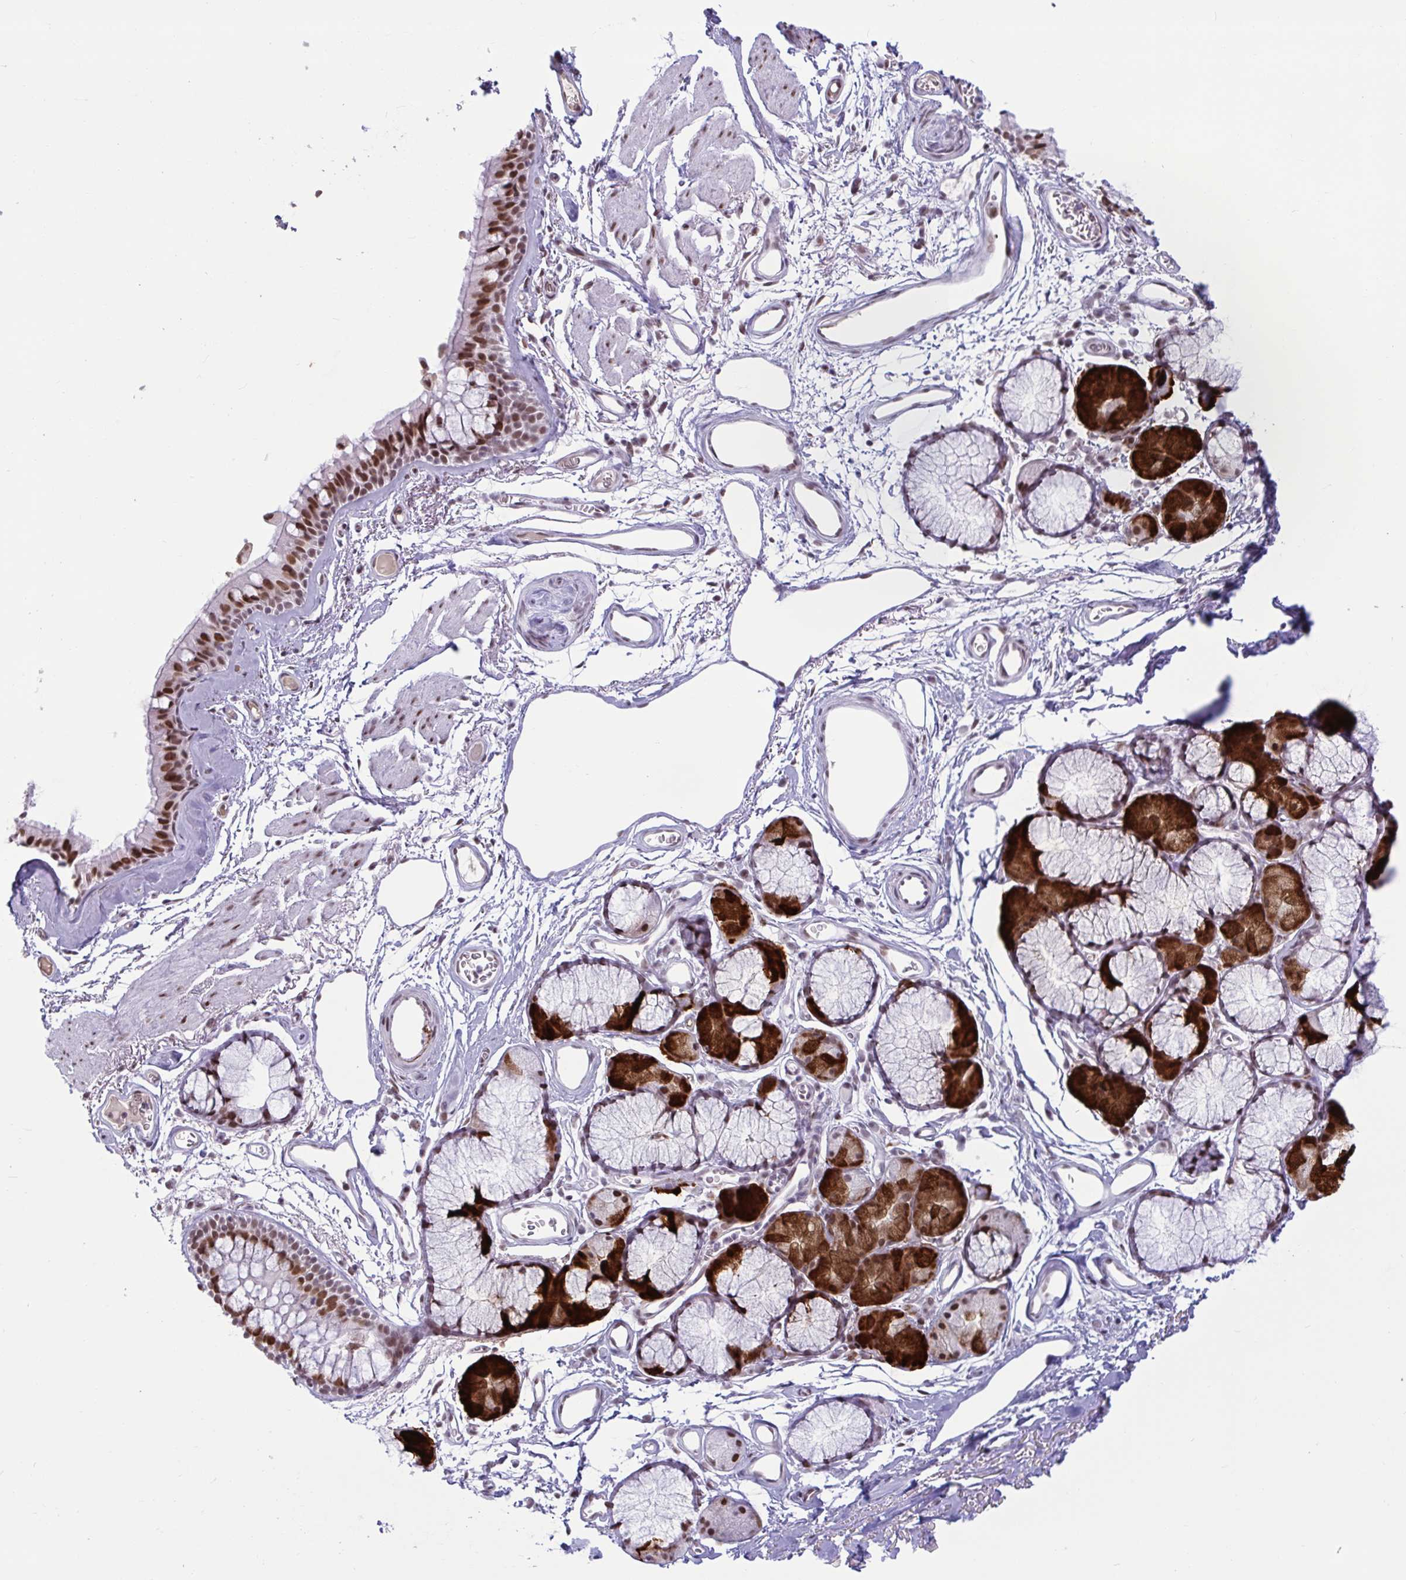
{"staining": {"intensity": "strong", "quantity": ">75%", "location": "nuclear"}, "tissue": "bronchus", "cell_type": "Respiratory epithelial cells", "image_type": "normal", "snomed": [{"axis": "morphology", "description": "Normal tissue, NOS"}, {"axis": "topography", "description": "Cartilage tissue"}, {"axis": "topography", "description": "Bronchus"}], "caption": "Immunohistochemistry of normal human bronchus displays high levels of strong nuclear positivity in approximately >75% of respiratory epithelial cells.", "gene": "CBFA2T2", "patient": {"sex": "female", "age": 79}}